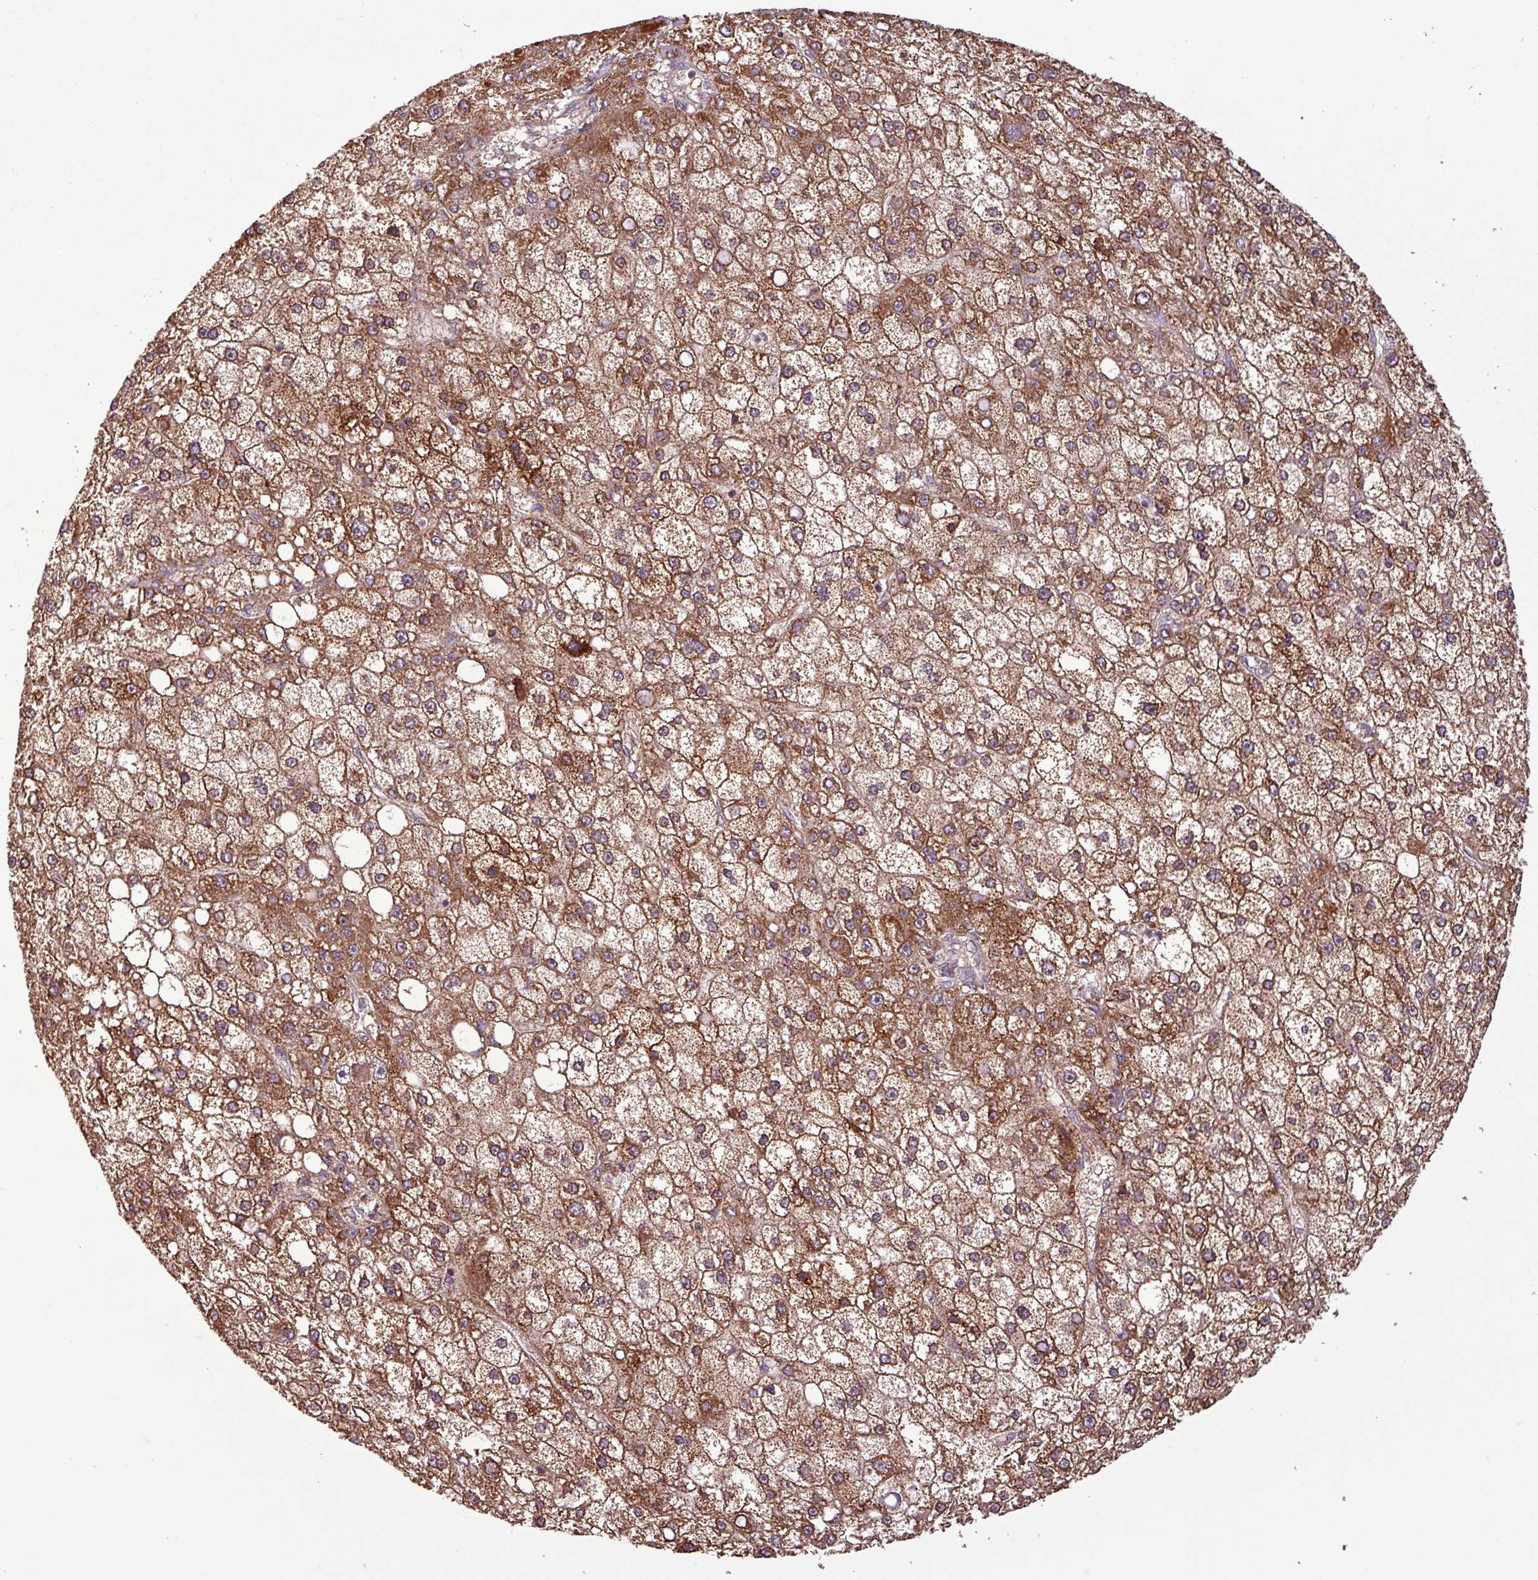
{"staining": {"intensity": "strong", "quantity": ">75%", "location": "cytoplasmic/membranous"}, "tissue": "liver cancer", "cell_type": "Tumor cells", "image_type": "cancer", "snomed": [{"axis": "morphology", "description": "Carcinoma, Hepatocellular, NOS"}, {"axis": "topography", "description": "Liver"}], "caption": "High-magnification brightfield microscopy of hepatocellular carcinoma (liver) stained with DAB (3,3'-diaminobenzidine) (brown) and counterstained with hematoxylin (blue). tumor cells exhibit strong cytoplasmic/membranous positivity is seen in about>75% of cells. The protein is shown in brown color, while the nuclei are stained blue.", "gene": "MCTP2", "patient": {"sex": "male", "age": 67}}